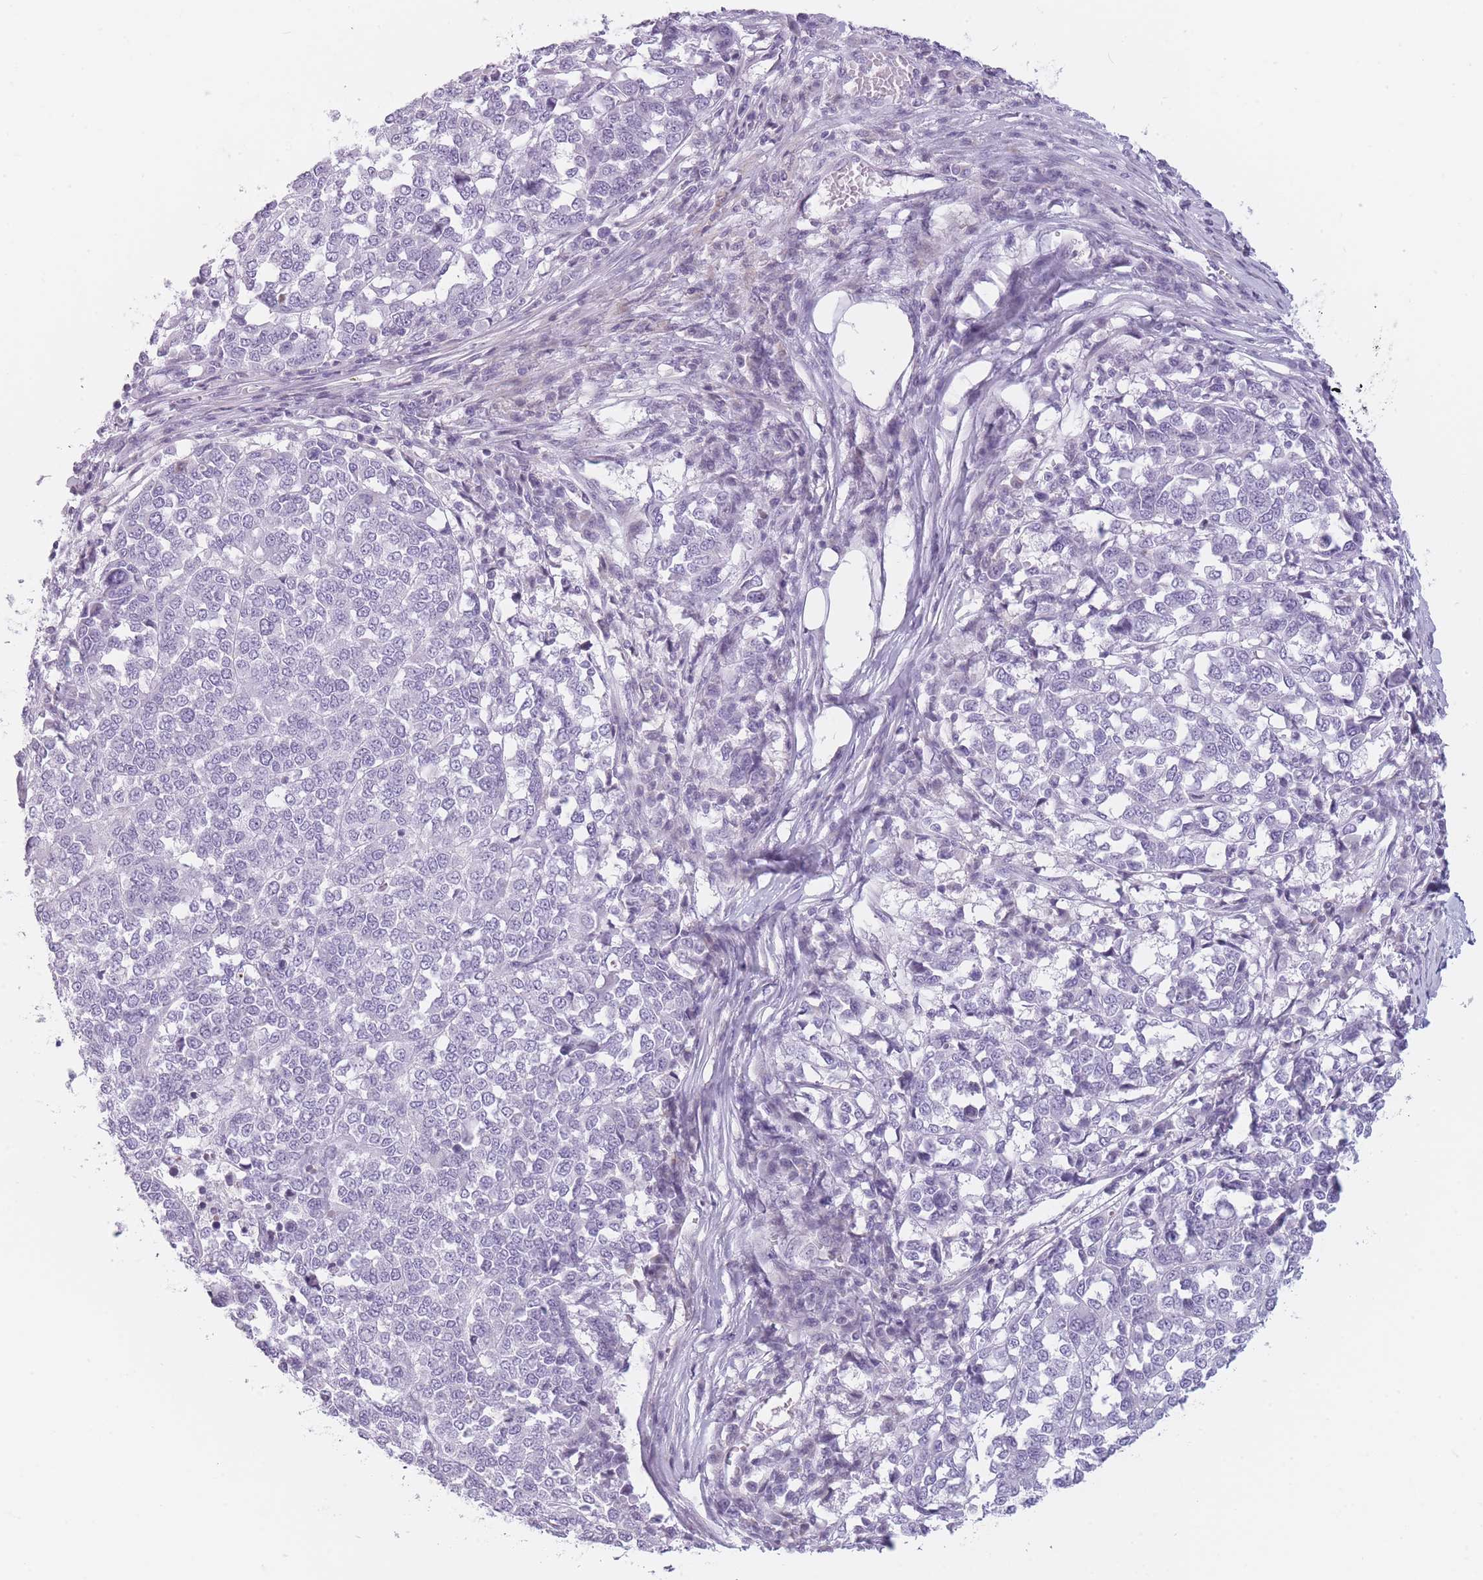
{"staining": {"intensity": "negative", "quantity": "none", "location": "none"}, "tissue": "melanoma", "cell_type": "Tumor cells", "image_type": "cancer", "snomed": [{"axis": "morphology", "description": "Malignant melanoma, Metastatic site"}, {"axis": "topography", "description": "Lymph node"}], "caption": "Tumor cells show no significant staining in malignant melanoma (metastatic site). The staining was performed using DAB to visualize the protein expression in brown, while the nuclei were stained in blue with hematoxylin (Magnification: 20x).", "gene": "GGT1", "patient": {"sex": "male", "age": 44}}